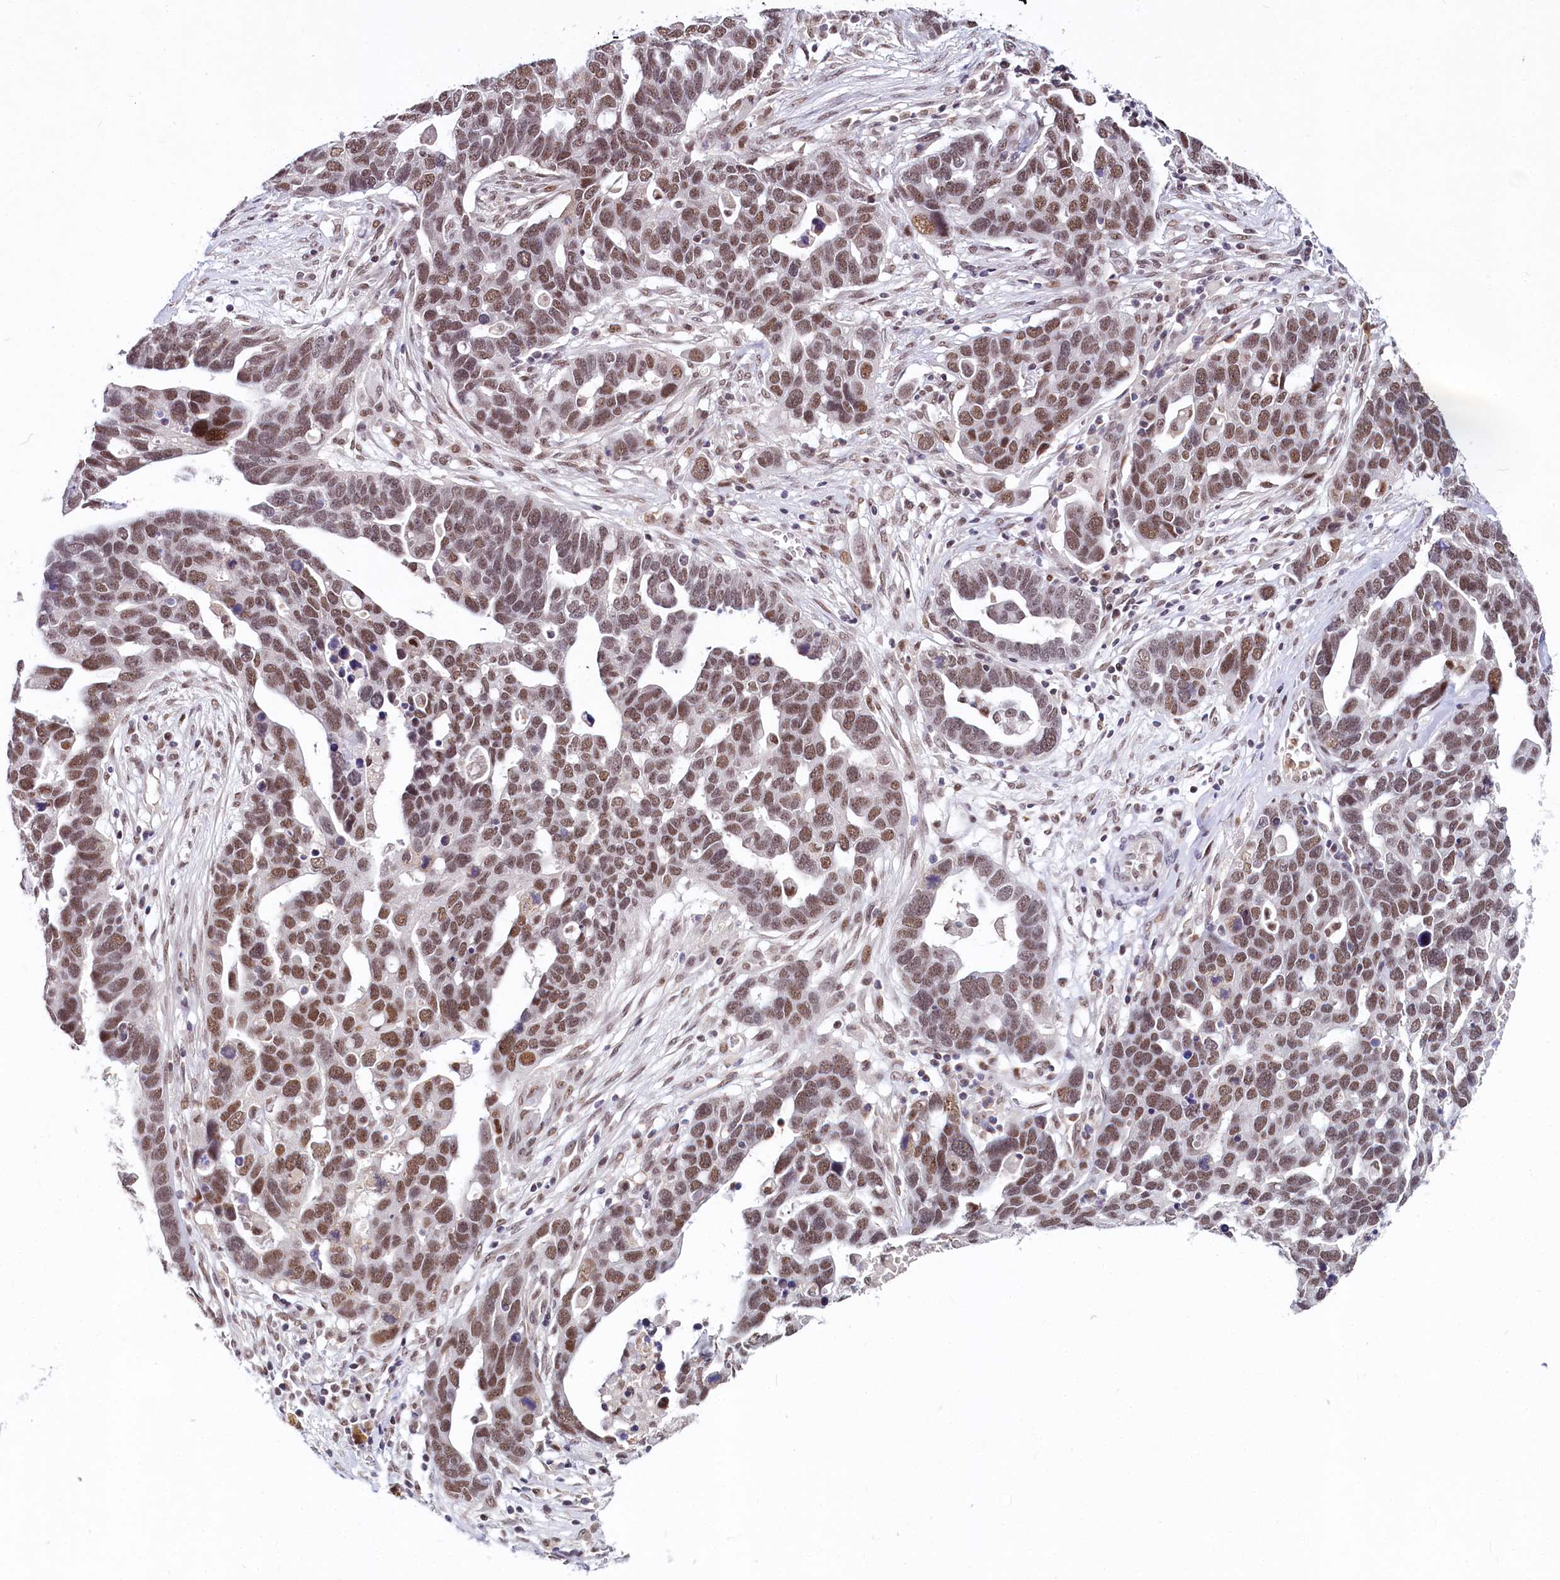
{"staining": {"intensity": "moderate", "quantity": ">75%", "location": "nuclear"}, "tissue": "ovarian cancer", "cell_type": "Tumor cells", "image_type": "cancer", "snomed": [{"axis": "morphology", "description": "Cystadenocarcinoma, serous, NOS"}, {"axis": "topography", "description": "Ovary"}], "caption": "Serous cystadenocarcinoma (ovarian) tissue exhibits moderate nuclear expression in about >75% of tumor cells, visualized by immunohistochemistry.", "gene": "SCAF11", "patient": {"sex": "female", "age": 54}}